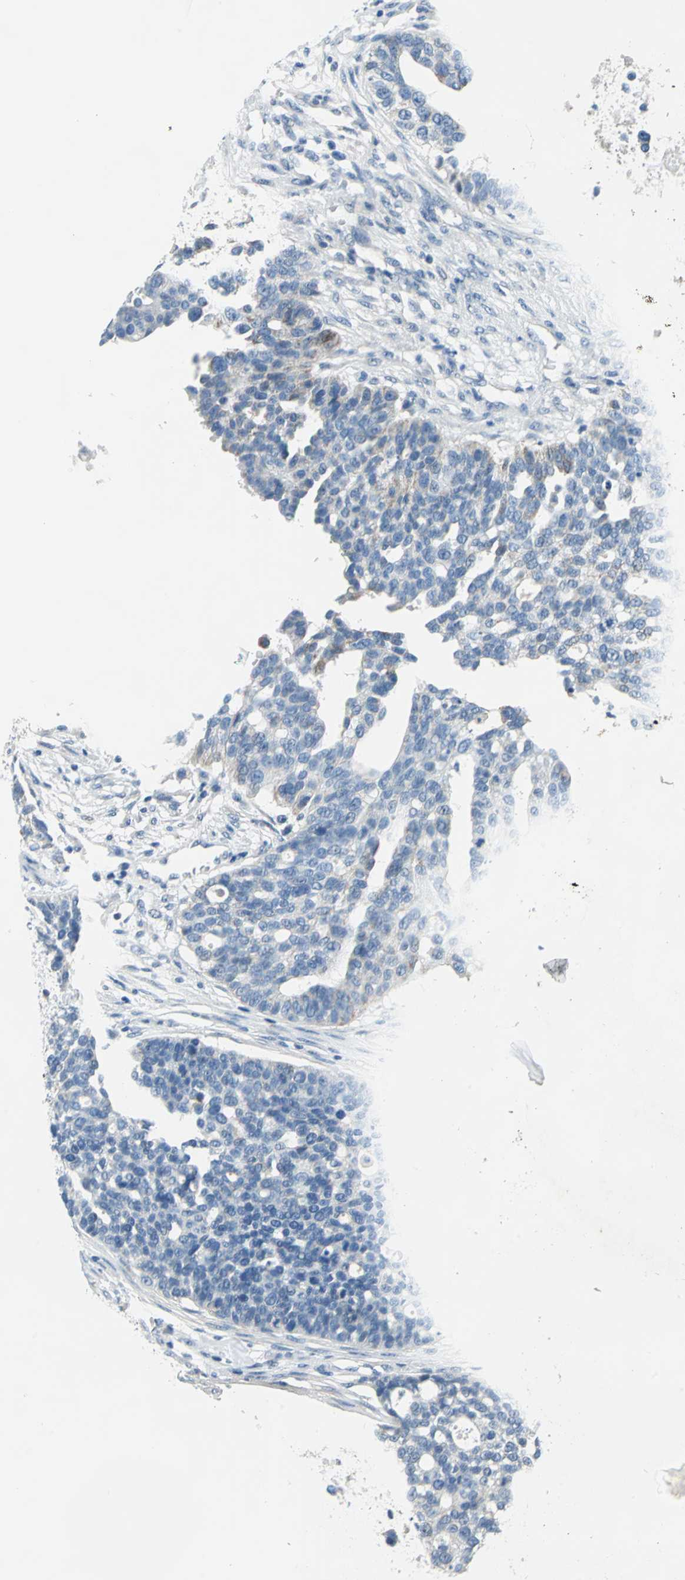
{"staining": {"intensity": "moderate", "quantity": "<25%", "location": "cytoplasmic/membranous"}, "tissue": "ovarian cancer", "cell_type": "Tumor cells", "image_type": "cancer", "snomed": [{"axis": "morphology", "description": "Cystadenocarcinoma, serous, NOS"}, {"axis": "topography", "description": "Ovary"}], "caption": "This is a histology image of immunohistochemistry (IHC) staining of ovarian serous cystadenocarcinoma, which shows moderate expression in the cytoplasmic/membranous of tumor cells.", "gene": "MUC4", "patient": {"sex": "female", "age": 59}}